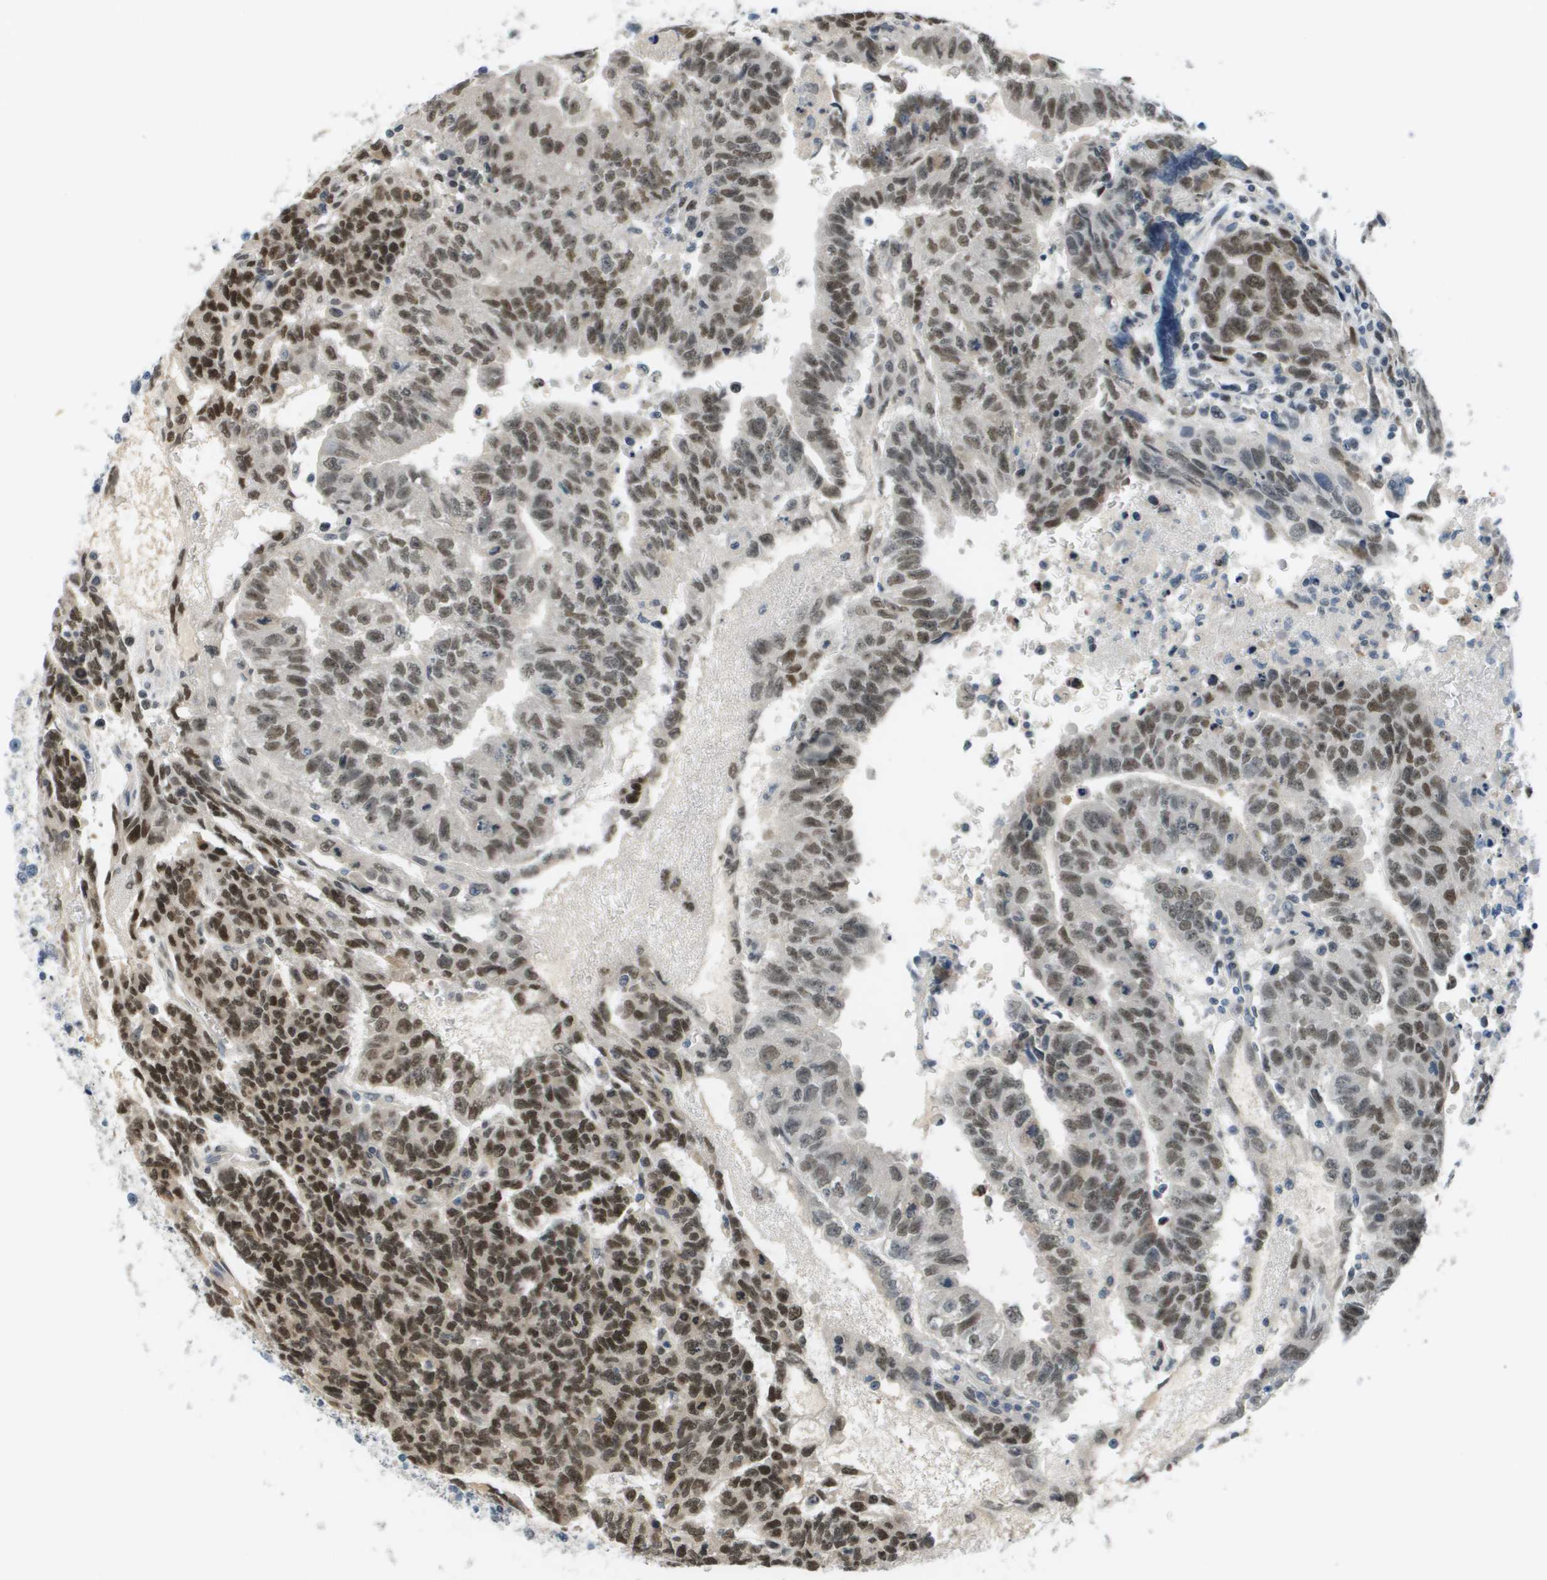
{"staining": {"intensity": "strong", "quantity": ">75%", "location": "nuclear"}, "tissue": "testis cancer", "cell_type": "Tumor cells", "image_type": "cancer", "snomed": [{"axis": "morphology", "description": "Seminoma, NOS"}, {"axis": "morphology", "description": "Carcinoma, Embryonal, NOS"}, {"axis": "topography", "description": "Testis"}], "caption": "The image reveals staining of seminoma (testis), revealing strong nuclear protein expression (brown color) within tumor cells.", "gene": "CBX5", "patient": {"sex": "male", "age": 52}}